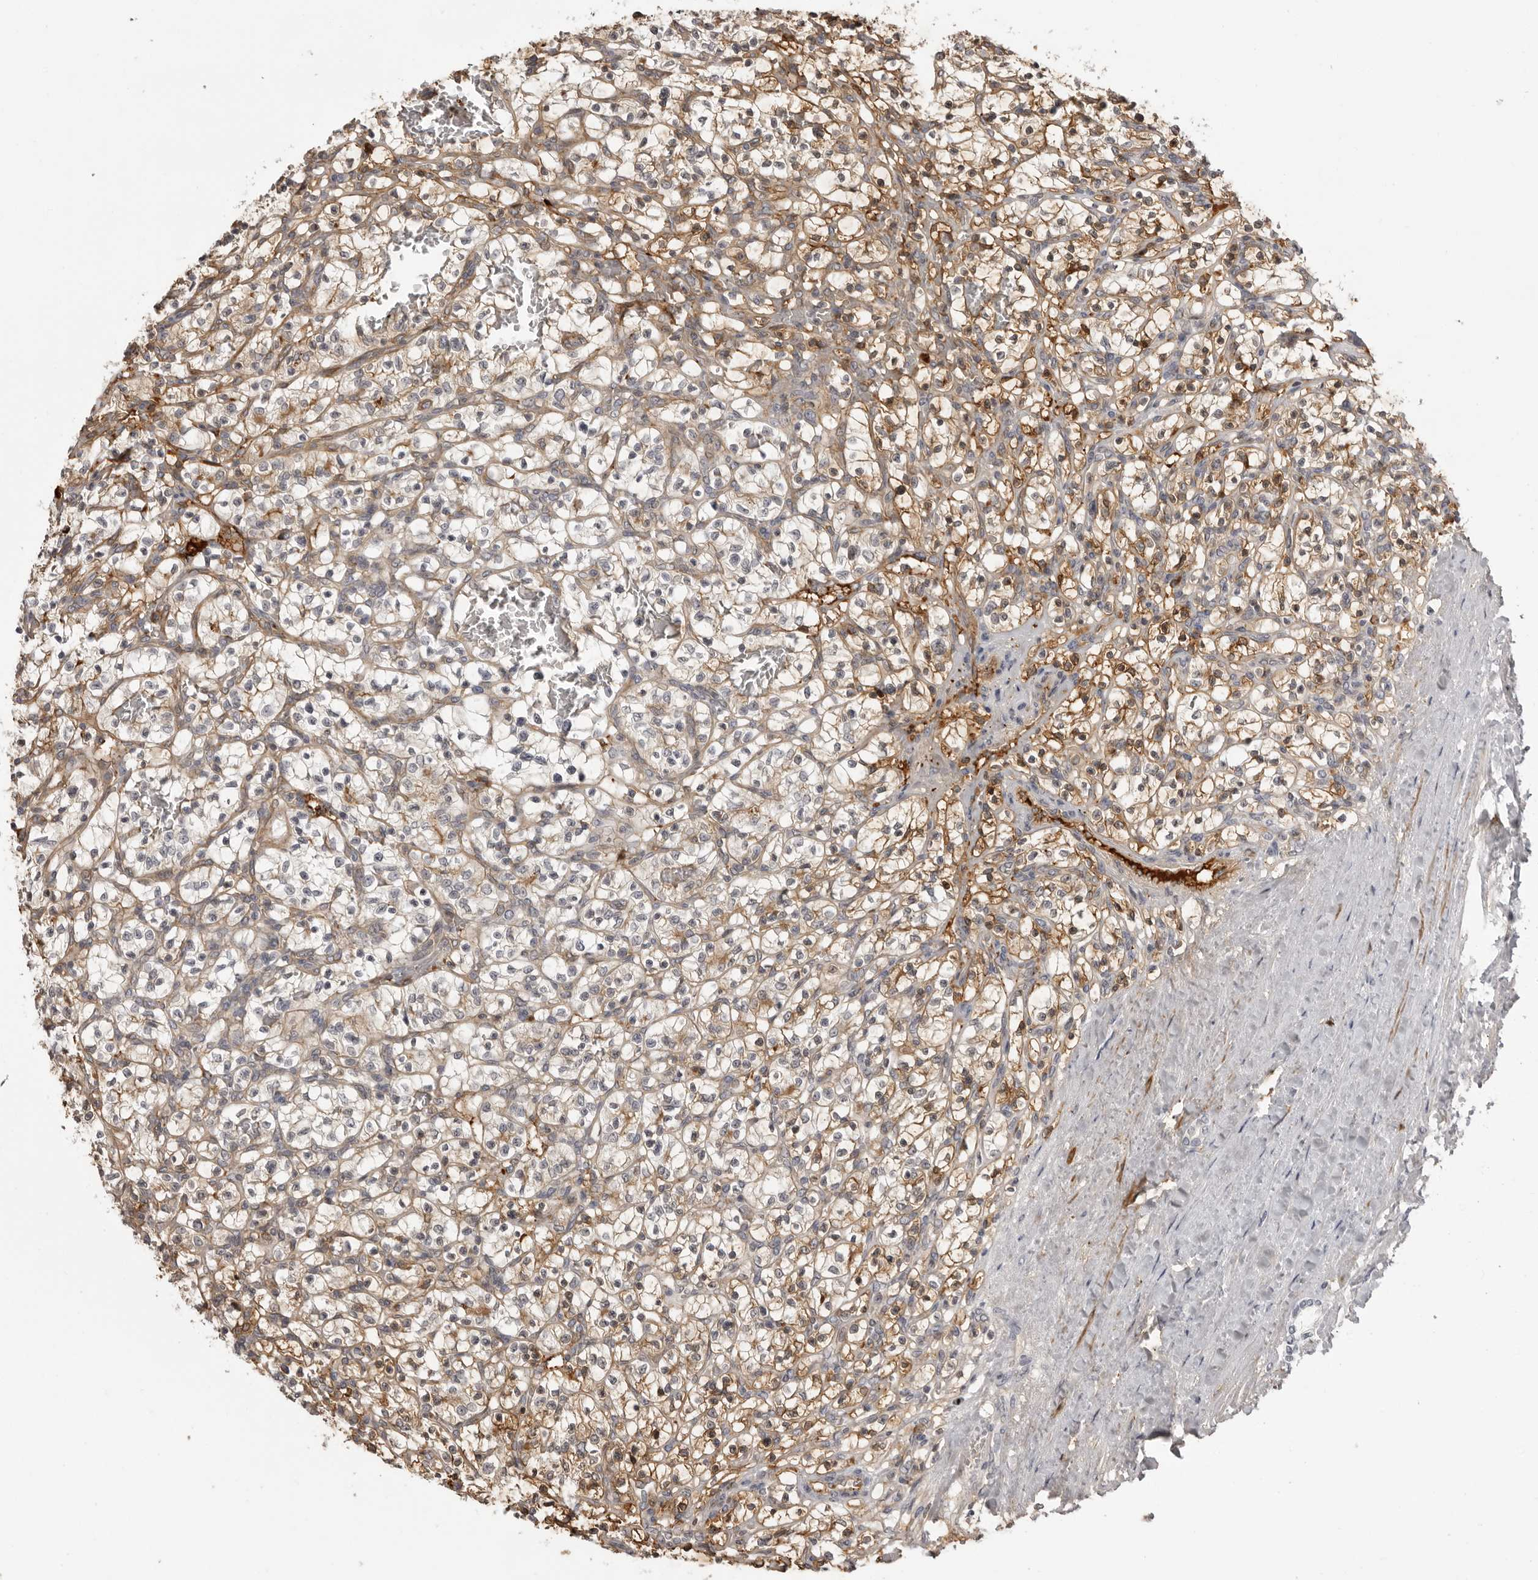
{"staining": {"intensity": "moderate", "quantity": "25%-75%", "location": "cytoplasmic/membranous"}, "tissue": "renal cancer", "cell_type": "Tumor cells", "image_type": "cancer", "snomed": [{"axis": "morphology", "description": "Adenocarcinoma, NOS"}, {"axis": "topography", "description": "Kidney"}], "caption": "Renal cancer stained with a protein marker exhibits moderate staining in tumor cells.", "gene": "PLEKHF2", "patient": {"sex": "female", "age": 57}}